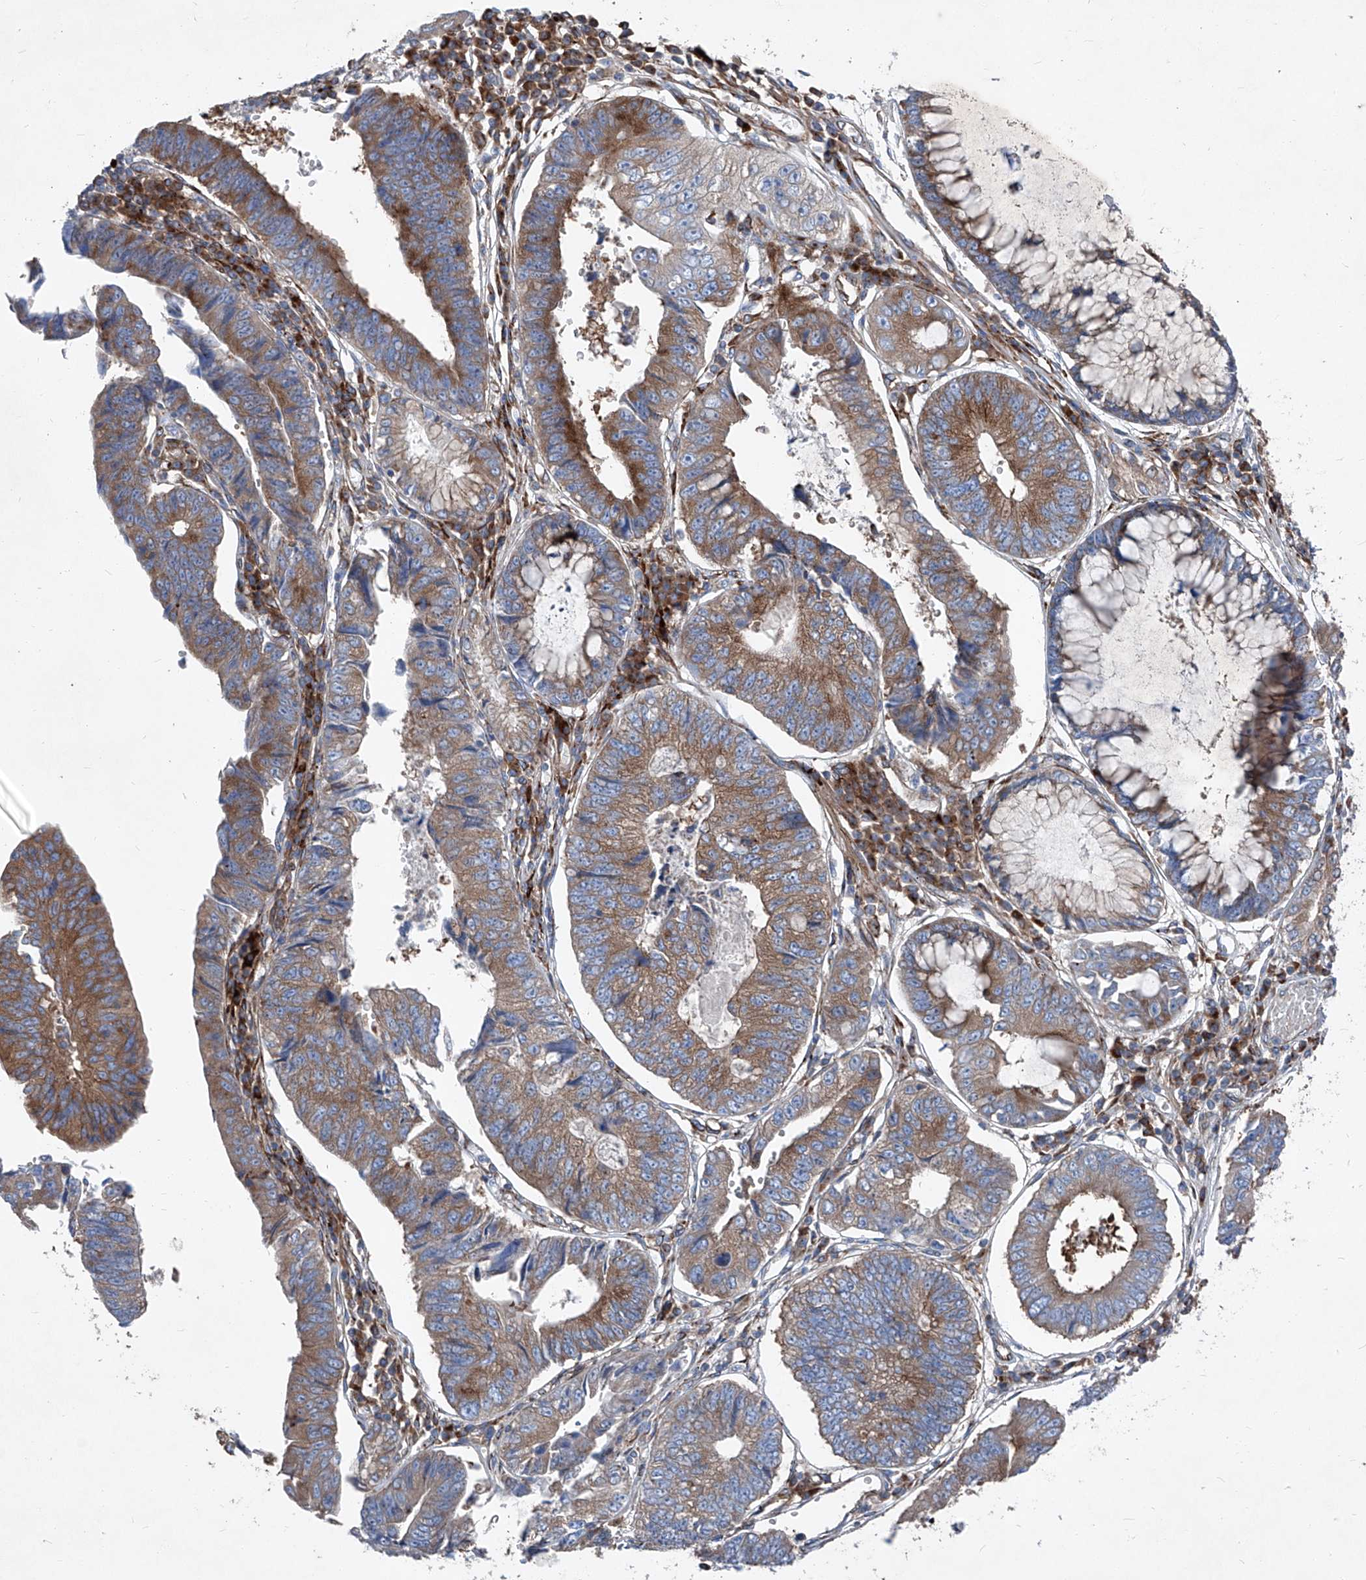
{"staining": {"intensity": "moderate", "quantity": ">75%", "location": "cytoplasmic/membranous"}, "tissue": "stomach cancer", "cell_type": "Tumor cells", "image_type": "cancer", "snomed": [{"axis": "morphology", "description": "Adenocarcinoma, NOS"}, {"axis": "topography", "description": "Stomach"}], "caption": "Human adenocarcinoma (stomach) stained for a protein (brown) exhibits moderate cytoplasmic/membranous positive positivity in about >75% of tumor cells.", "gene": "IFI27", "patient": {"sex": "male", "age": 59}}